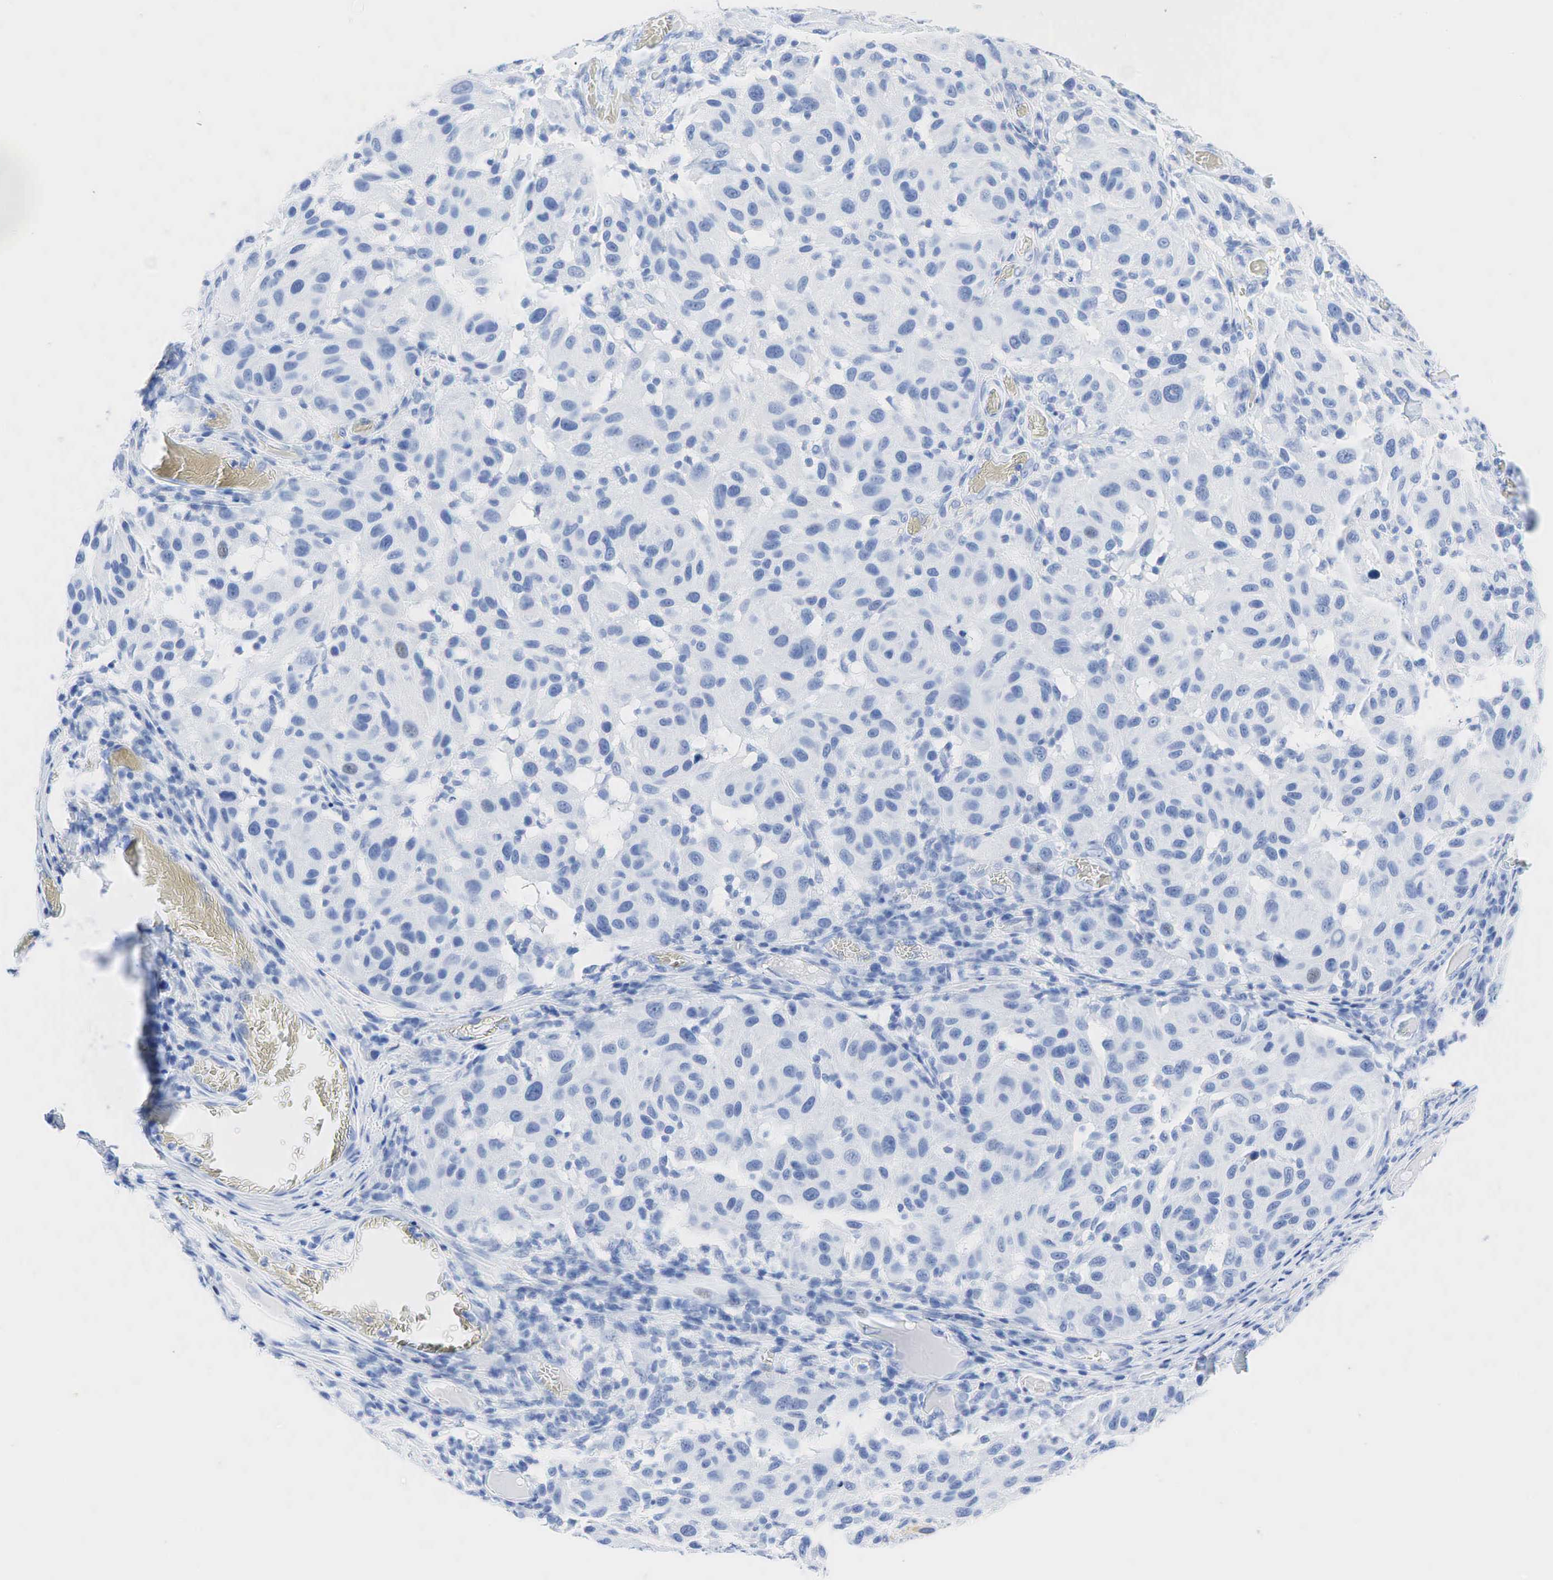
{"staining": {"intensity": "negative", "quantity": "none", "location": "none"}, "tissue": "melanoma", "cell_type": "Tumor cells", "image_type": "cancer", "snomed": [{"axis": "morphology", "description": "Malignant melanoma, NOS"}, {"axis": "topography", "description": "Skin"}], "caption": "Protein analysis of melanoma demonstrates no significant positivity in tumor cells.", "gene": "INHA", "patient": {"sex": "female", "age": 77}}